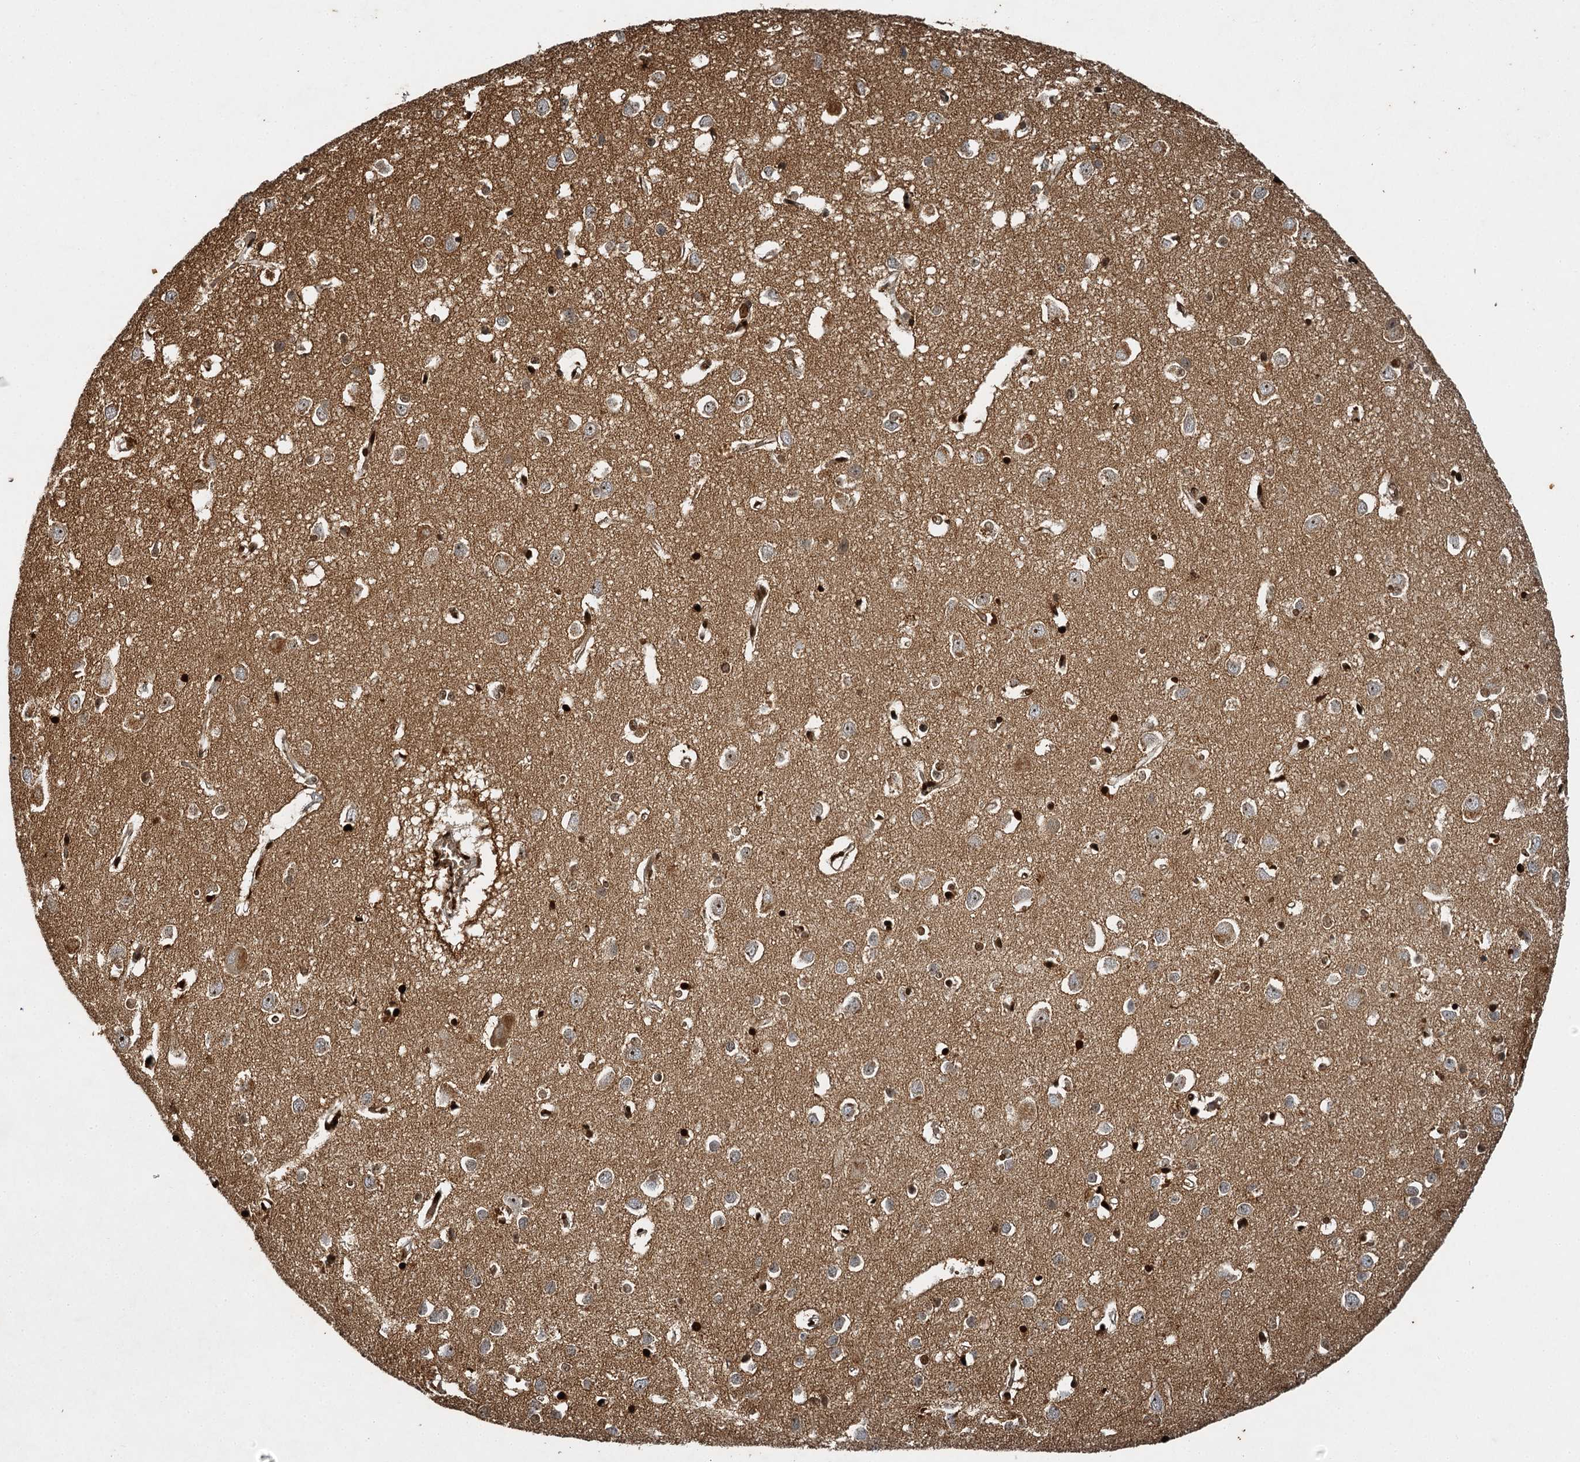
{"staining": {"intensity": "moderate", "quantity": ">75%", "location": "cytoplasmic/membranous"}, "tissue": "cerebral cortex", "cell_type": "Endothelial cells", "image_type": "normal", "snomed": [{"axis": "morphology", "description": "Normal tissue, NOS"}, {"axis": "topography", "description": "Cerebral cortex"}], "caption": "IHC of normal human cerebral cortex displays medium levels of moderate cytoplasmic/membranous staining in about >75% of endothelial cells. (IHC, brightfield microscopy, high magnification).", "gene": "BCS1L", "patient": {"sex": "female", "age": 64}}